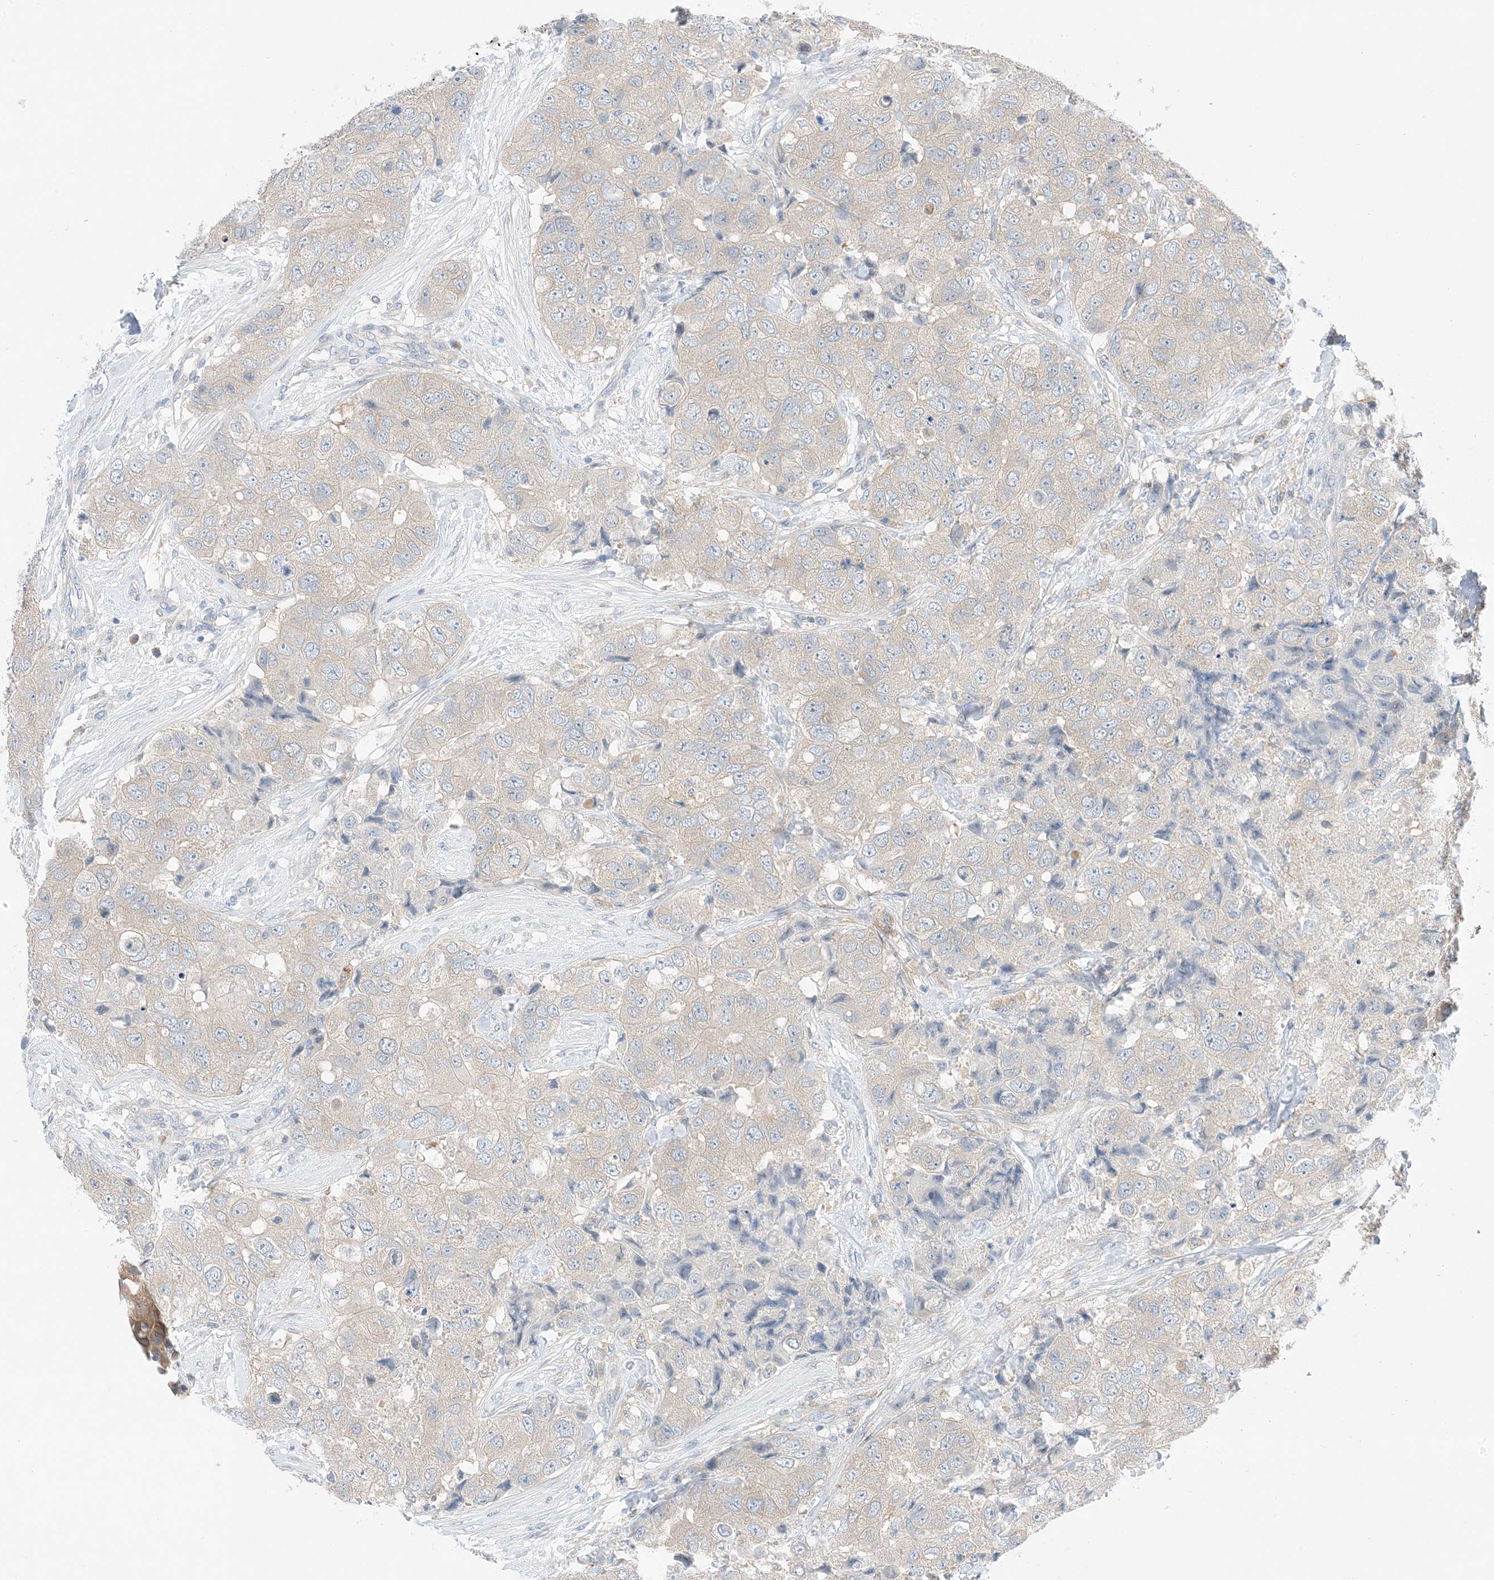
{"staining": {"intensity": "negative", "quantity": "none", "location": "none"}, "tissue": "breast cancer", "cell_type": "Tumor cells", "image_type": "cancer", "snomed": [{"axis": "morphology", "description": "Duct carcinoma"}, {"axis": "topography", "description": "Breast"}], "caption": "Protein analysis of breast cancer demonstrates no significant positivity in tumor cells. (DAB (3,3'-diaminobenzidine) IHC visualized using brightfield microscopy, high magnification).", "gene": "KIFBP", "patient": {"sex": "female", "age": 62}}